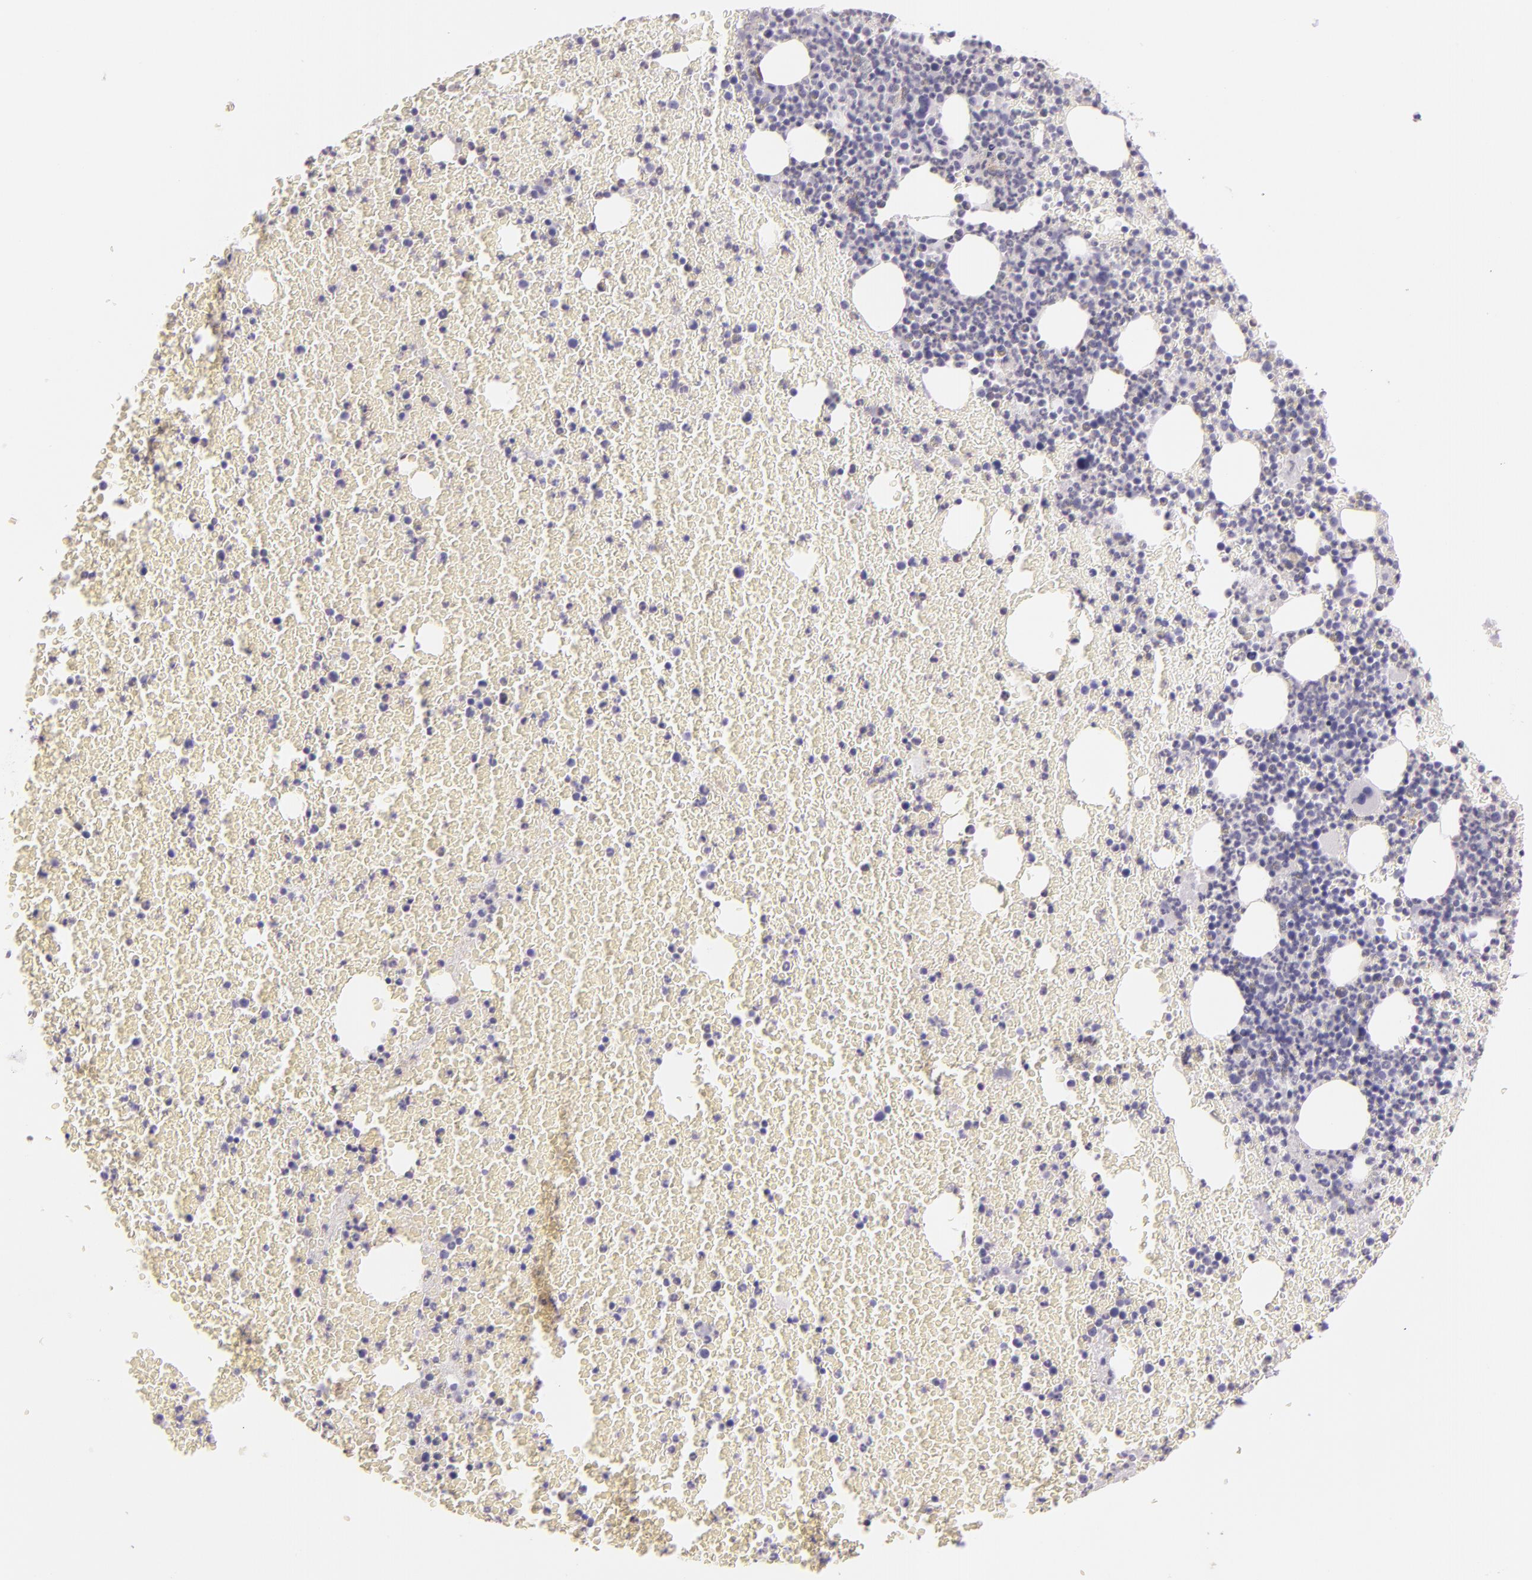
{"staining": {"intensity": "negative", "quantity": "none", "location": "none"}, "tissue": "bone marrow", "cell_type": "Hematopoietic cells", "image_type": "normal", "snomed": [{"axis": "morphology", "description": "Normal tissue, NOS"}, {"axis": "topography", "description": "Bone marrow"}], "caption": "Hematopoietic cells show no significant expression in unremarkable bone marrow.", "gene": "CBS", "patient": {"sex": "female", "age": 53}}